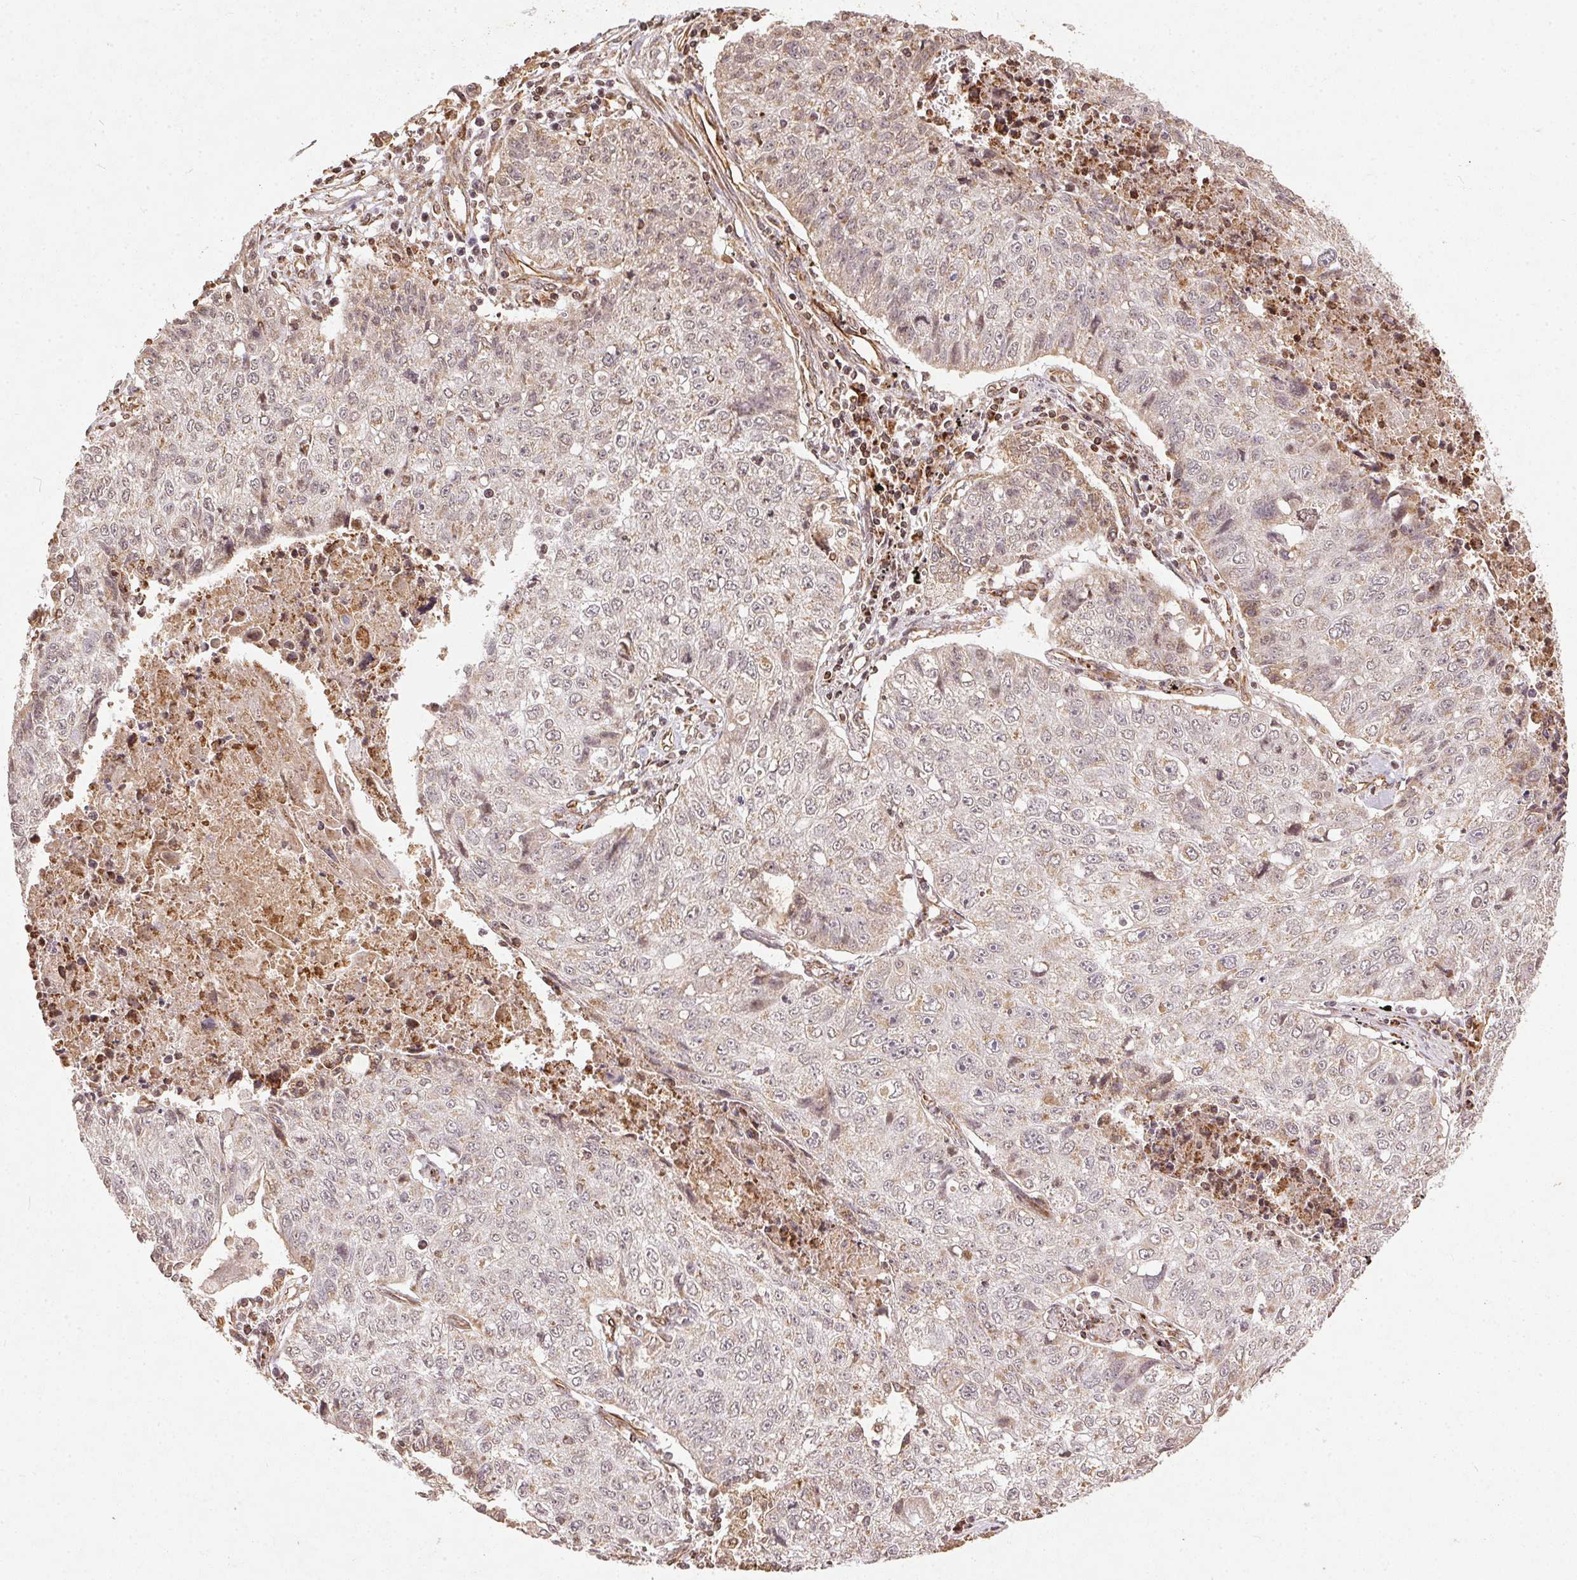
{"staining": {"intensity": "weak", "quantity": "<25%", "location": "cytoplasmic/membranous"}, "tissue": "lung cancer", "cell_type": "Tumor cells", "image_type": "cancer", "snomed": [{"axis": "morphology", "description": "Normal morphology"}, {"axis": "morphology", "description": "Aneuploidy"}, {"axis": "morphology", "description": "Squamous cell carcinoma, NOS"}, {"axis": "topography", "description": "Lymph node"}, {"axis": "topography", "description": "Lung"}], "caption": "Immunohistochemistry histopathology image of human lung aneuploidy stained for a protein (brown), which displays no expression in tumor cells.", "gene": "SPRED2", "patient": {"sex": "female", "age": 76}}